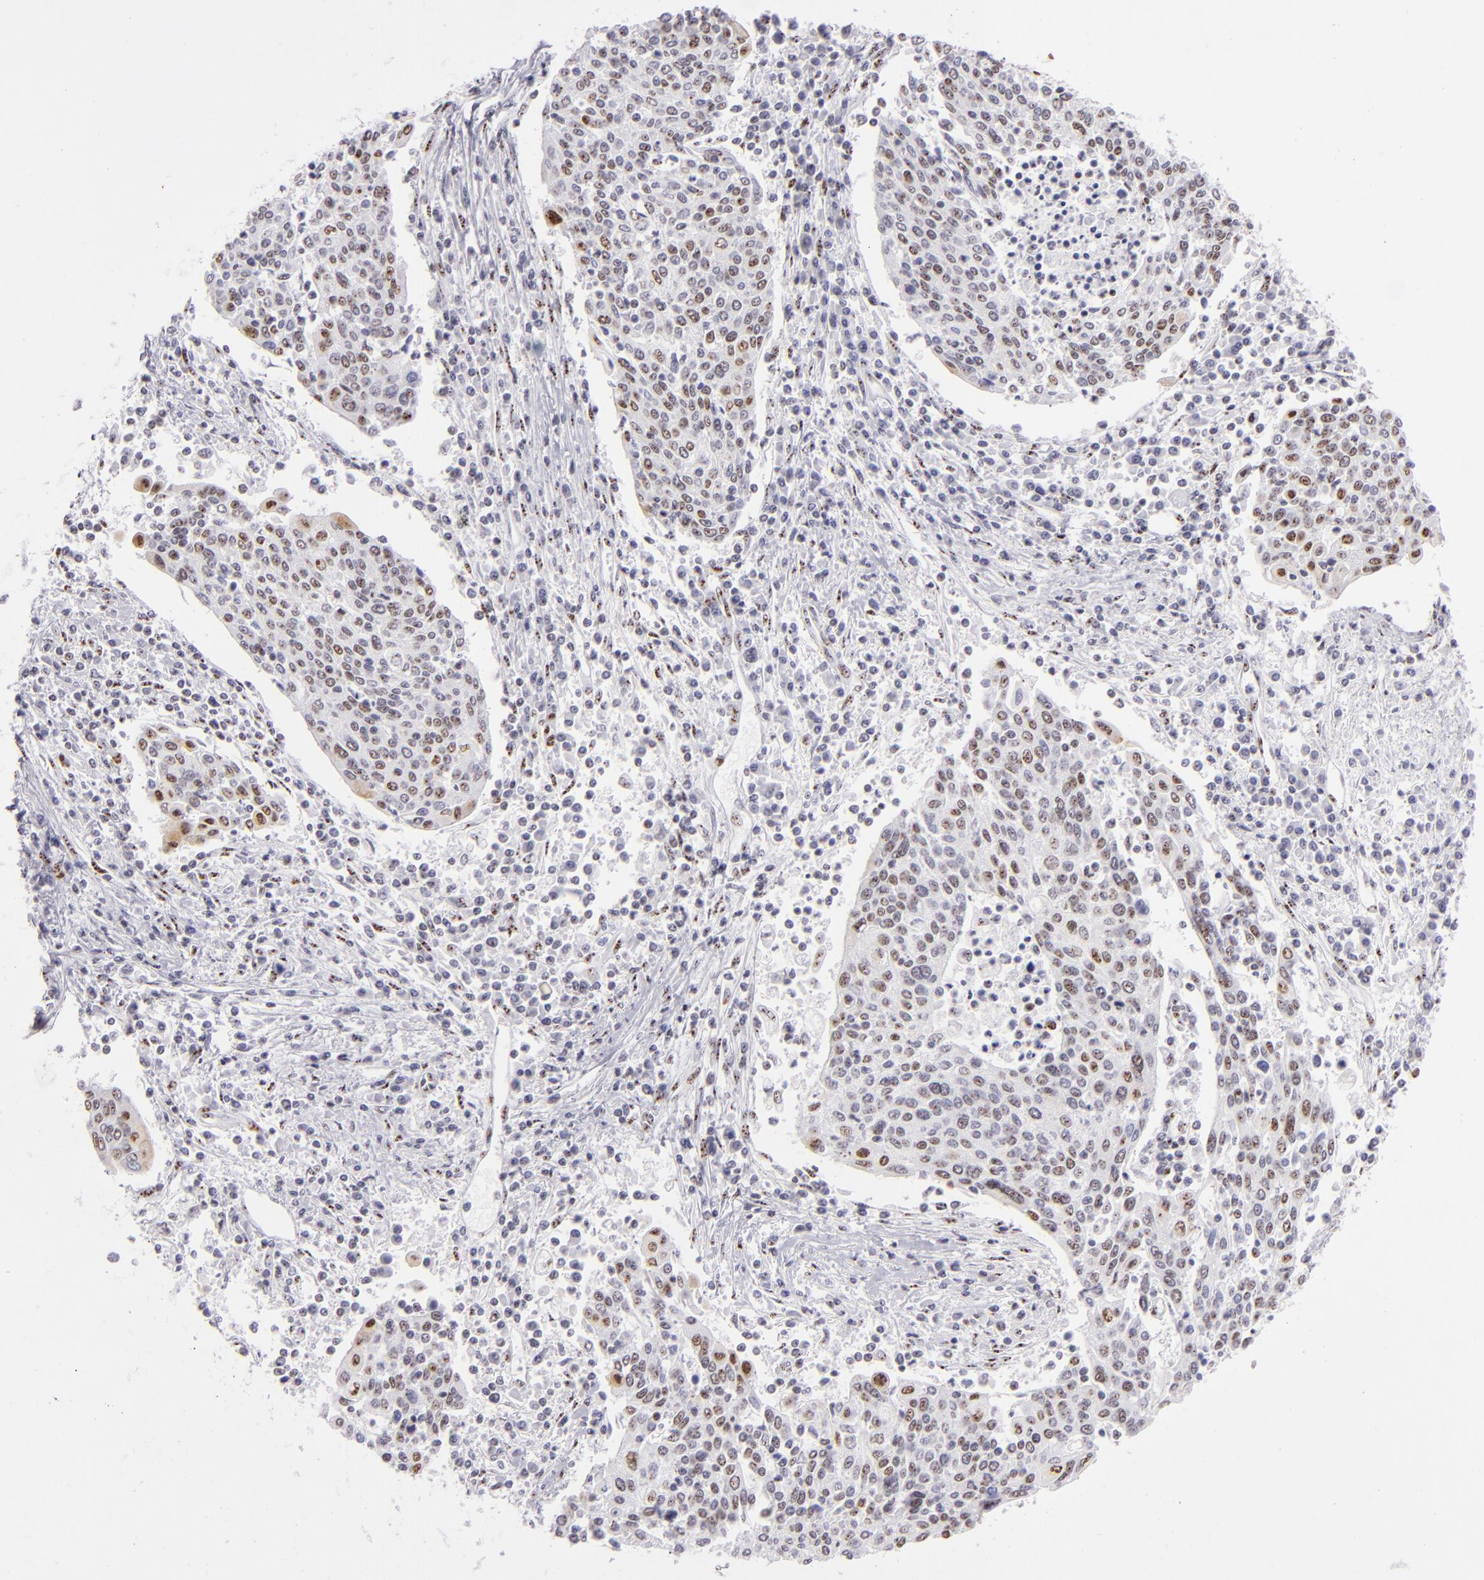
{"staining": {"intensity": "moderate", "quantity": "<25%", "location": "nuclear"}, "tissue": "cervical cancer", "cell_type": "Tumor cells", "image_type": "cancer", "snomed": [{"axis": "morphology", "description": "Squamous cell carcinoma, NOS"}, {"axis": "topography", "description": "Cervix"}], "caption": "Cervical squamous cell carcinoma stained with a protein marker reveals moderate staining in tumor cells.", "gene": "TOP3A", "patient": {"sex": "female", "age": 40}}